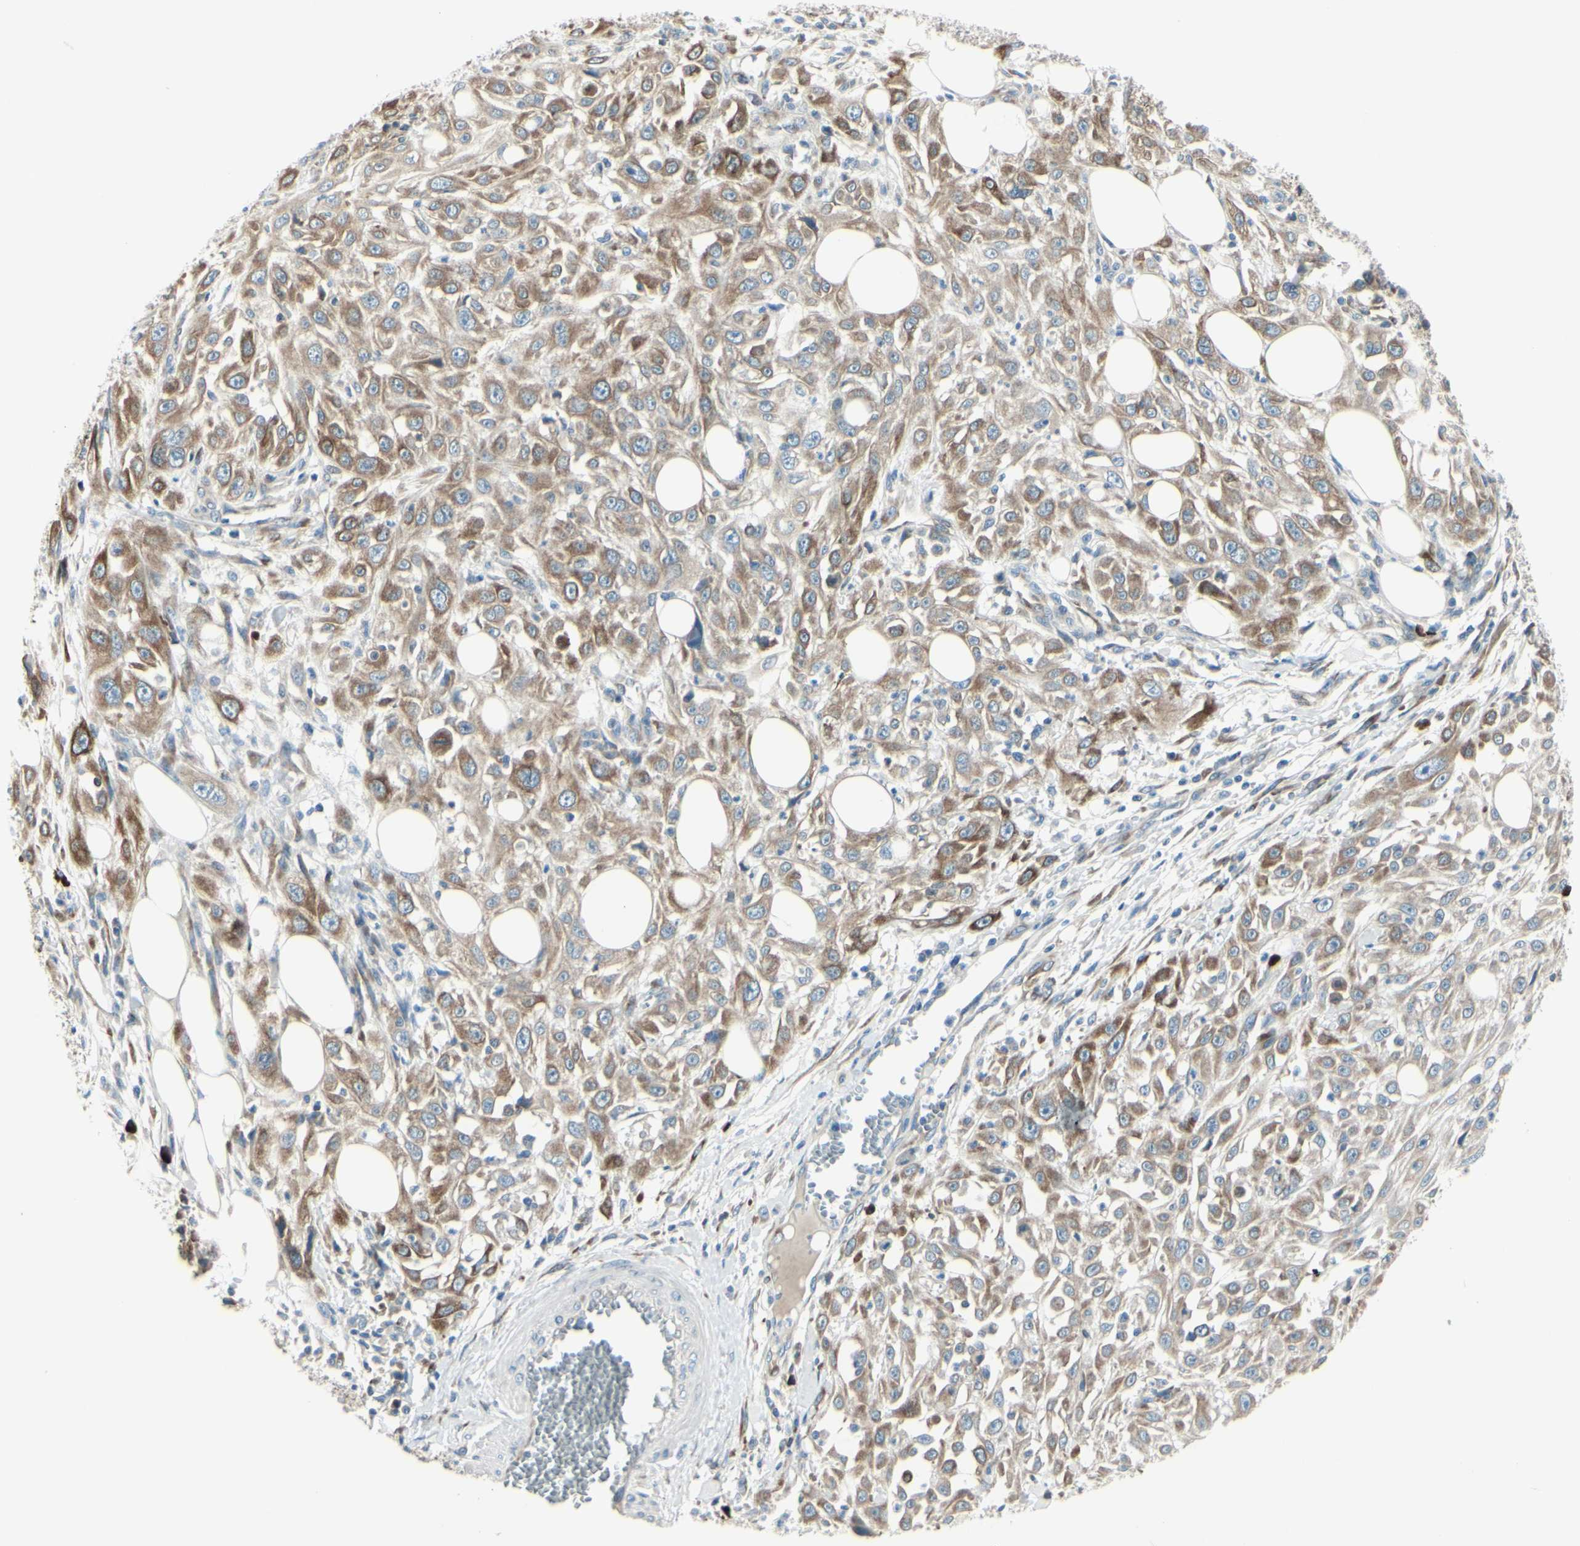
{"staining": {"intensity": "moderate", "quantity": ">75%", "location": "cytoplasmic/membranous"}, "tissue": "skin cancer", "cell_type": "Tumor cells", "image_type": "cancer", "snomed": [{"axis": "morphology", "description": "Squamous cell carcinoma, NOS"}, {"axis": "topography", "description": "Skin"}], "caption": "Protein expression analysis of human skin cancer reveals moderate cytoplasmic/membranous staining in approximately >75% of tumor cells. The staining was performed using DAB (3,3'-diaminobenzidine), with brown indicating positive protein expression. Nuclei are stained blue with hematoxylin.", "gene": "SELENOS", "patient": {"sex": "male", "age": 75}}